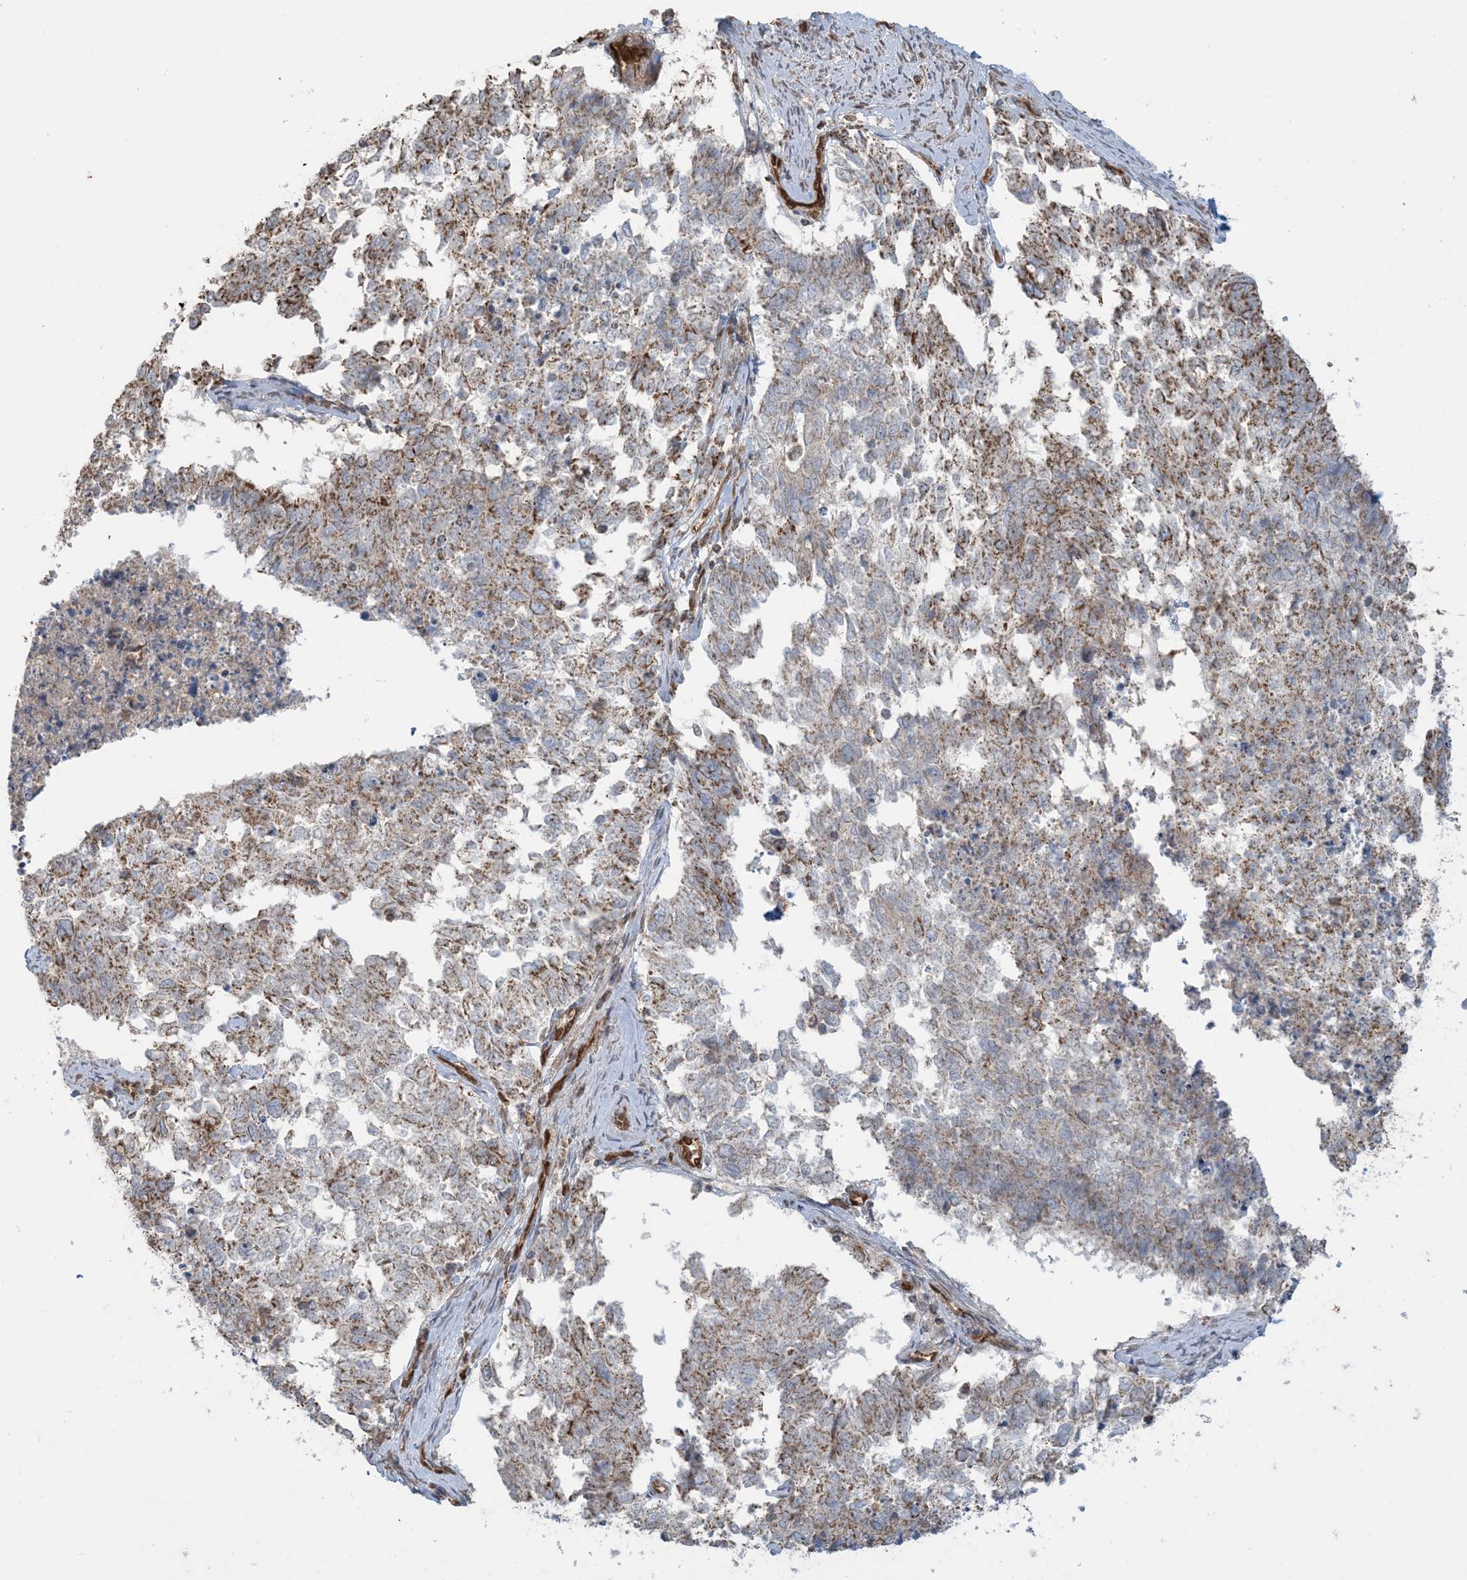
{"staining": {"intensity": "moderate", "quantity": ">75%", "location": "cytoplasmic/membranous"}, "tissue": "cervical cancer", "cell_type": "Tumor cells", "image_type": "cancer", "snomed": [{"axis": "morphology", "description": "Squamous cell carcinoma, NOS"}, {"axis": "topography", "description": "Cervix"}], "caption": "This micrograph shows IHC staining of cervical cancer, with medium moderate cytoplasmic/membranous expression in about >75% of tumor cells.", "gene": "PPM1F", "patient": {"sex": "female", "age": 63}}